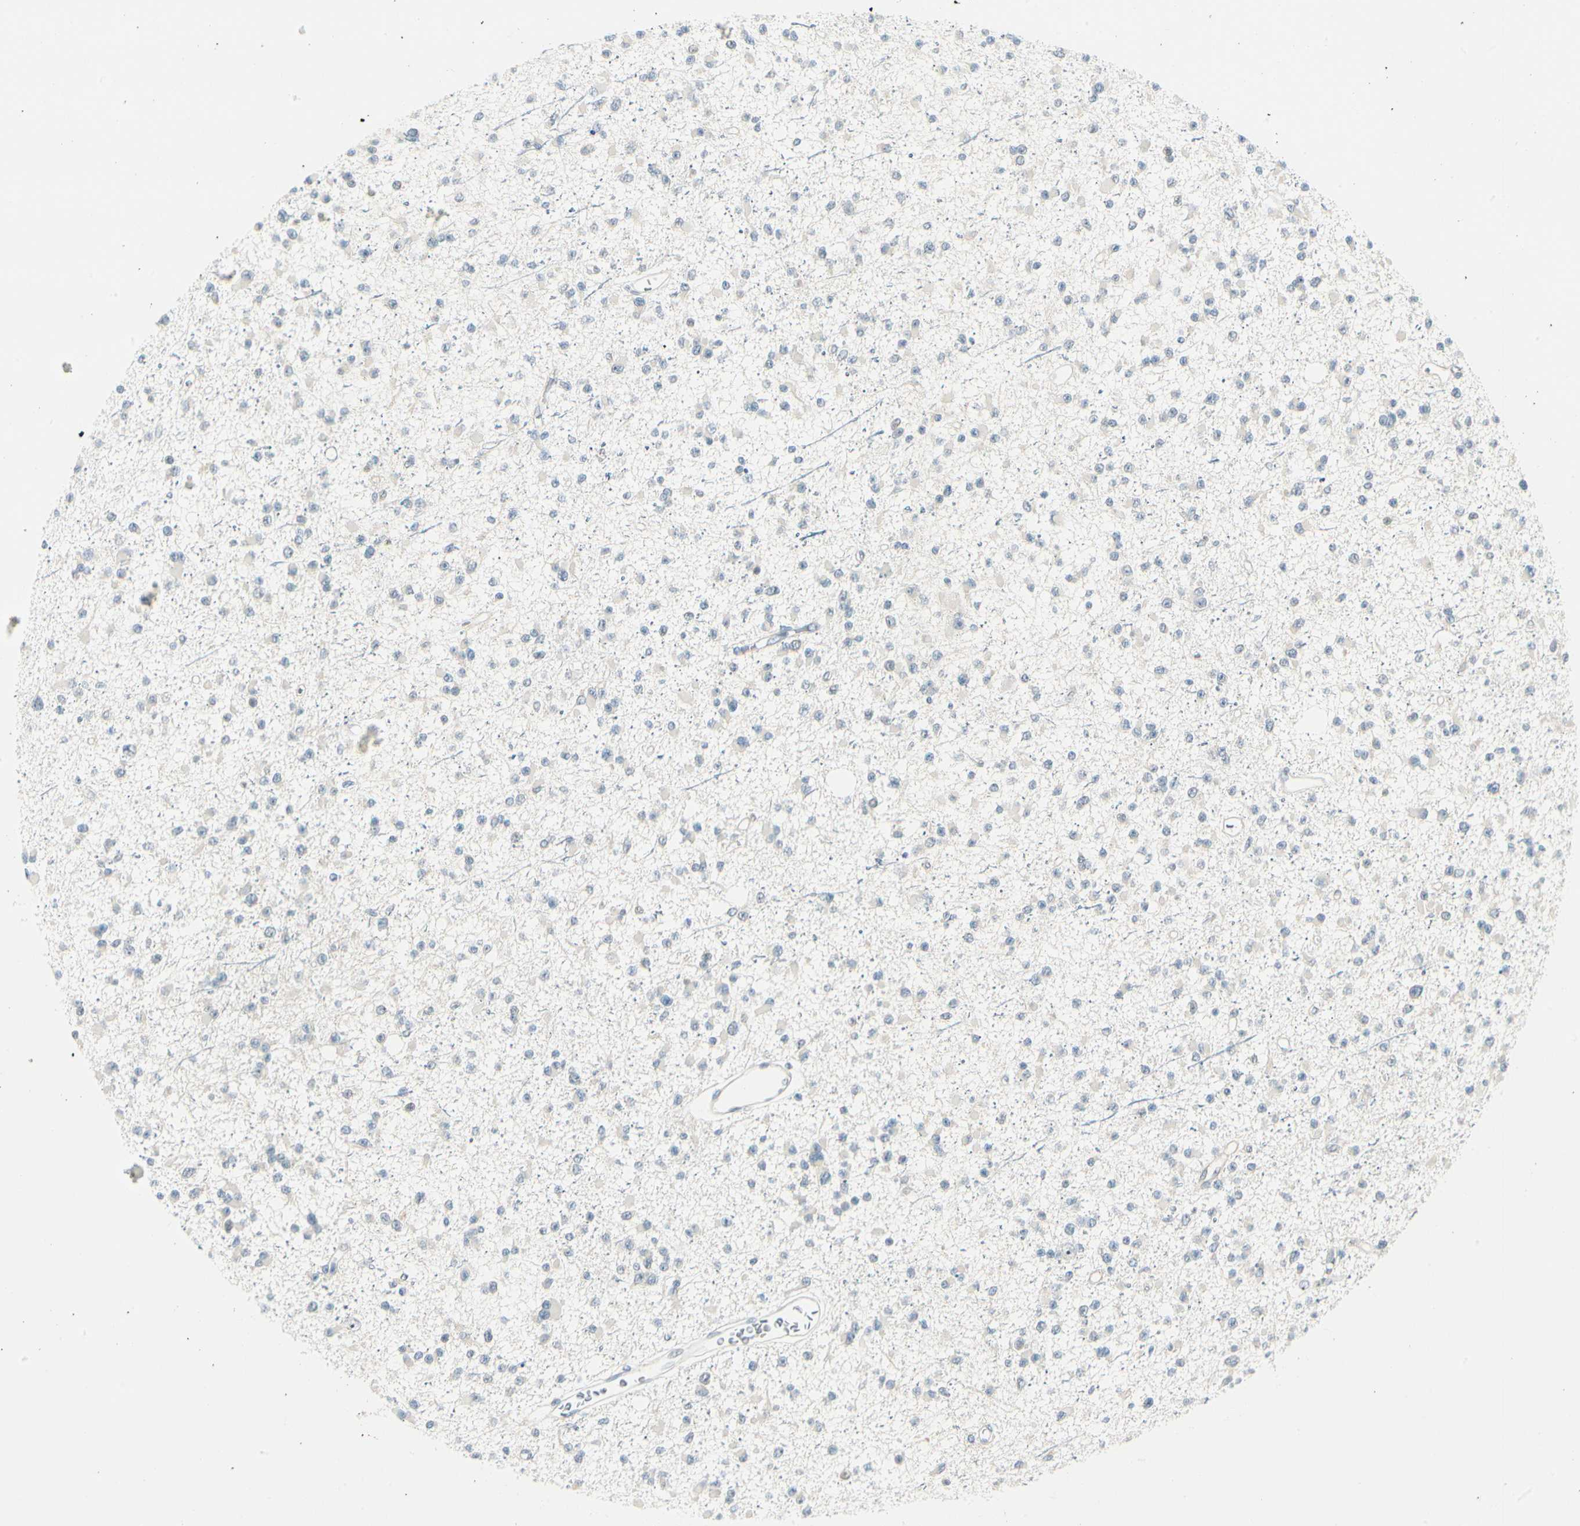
{"staining": {"intensity": "negative", "quantity": "none", "location": "none"}, "tissue": "glioma", "cell_type": "Tumor cells", "image_type": "cancer", "snomed": [{"axis": "morphology", "description": "Glioma, malignant, Low grade"}, {"axis": "topography", "description": "Brain"}], "caption": "High magnification brightfield microscopy of malignant glioma (low-grade) stained with DAB (3,3'-diaminobenzidine) (brown) and counterstained with hematoxylin (blue): tumor cells show no significant expression.", "gene": "ZSCAN1", "patient": {"sex": "female", "age": 22}}